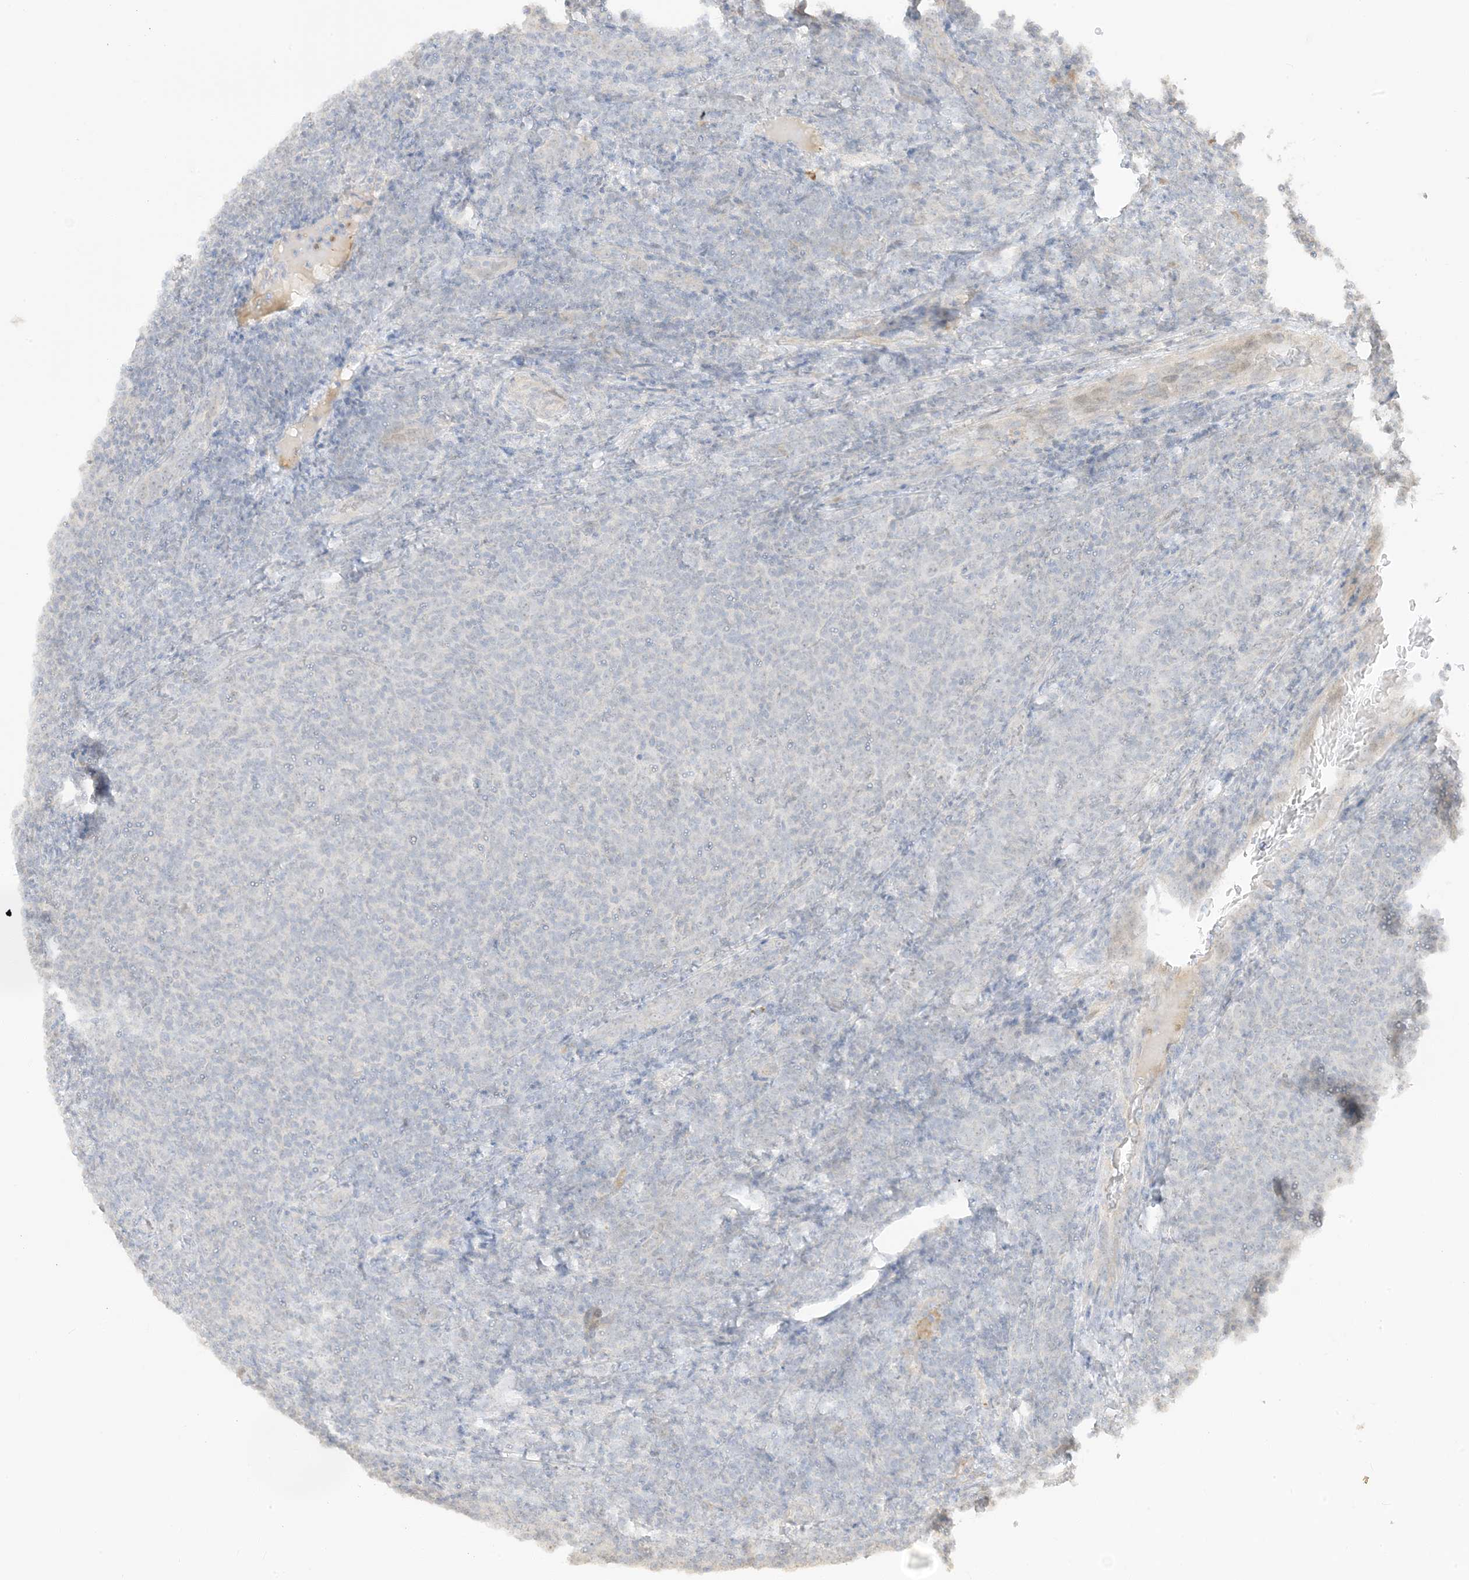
{"staining": {"intensity": "negative", "quantity": "none", "location": "none"}, "tissue": "lymphoma", "cell_type": "Tumor cells", "image_type": "cancer", "snomed": [{"axis": "morphology", "description": "Malignant lymphoma, non-Hodgkin's type, Low grade"}, {"axis": "topography", "description": "Lymph node"}], "caption": "Tumor cells are negative for protein expression in human lymphoma.", "gene": "ETAA1", "patient": {"sex": "male", "age": 66}}